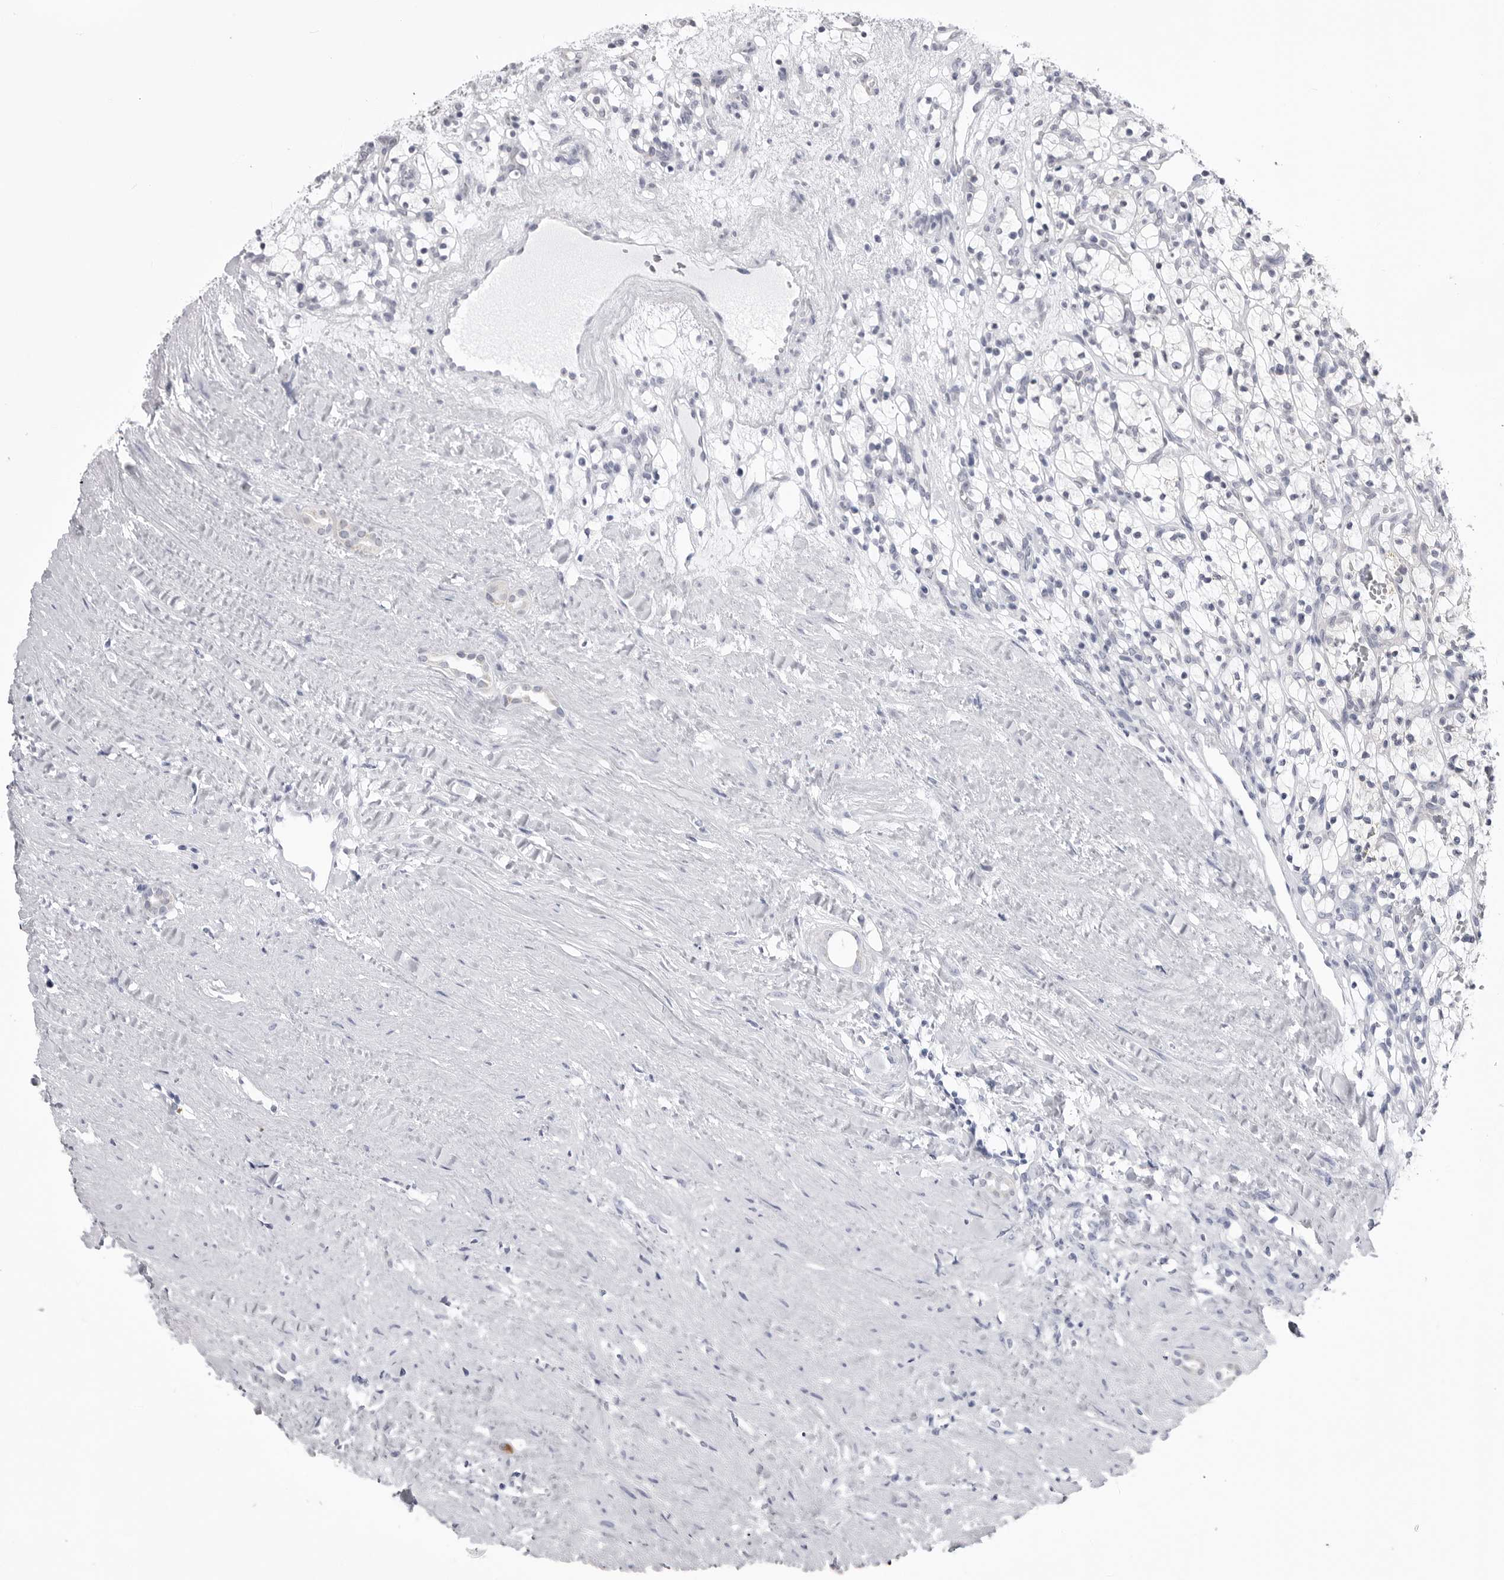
{"staining": {"intensity": "negative", "quantity": "none", "location": "none"}, "tissue": "renal cancer", "cell_type": "Tumor cells", "image_type": "cancer", "snomed": [{"axis": "morphology", "description": "Adenocarcinoma, NOS"}, {"axis": "topography", "description": "Kidney"}], "caption": "Protein analysis of renal adenocarcinoma demonstrates no significant staining in tumor cells. (Immunohistochemistry (ihc), brightfield microscopy, high magnification).", "gene": "FH", "patient": {"sex": "female", "age": 57}}